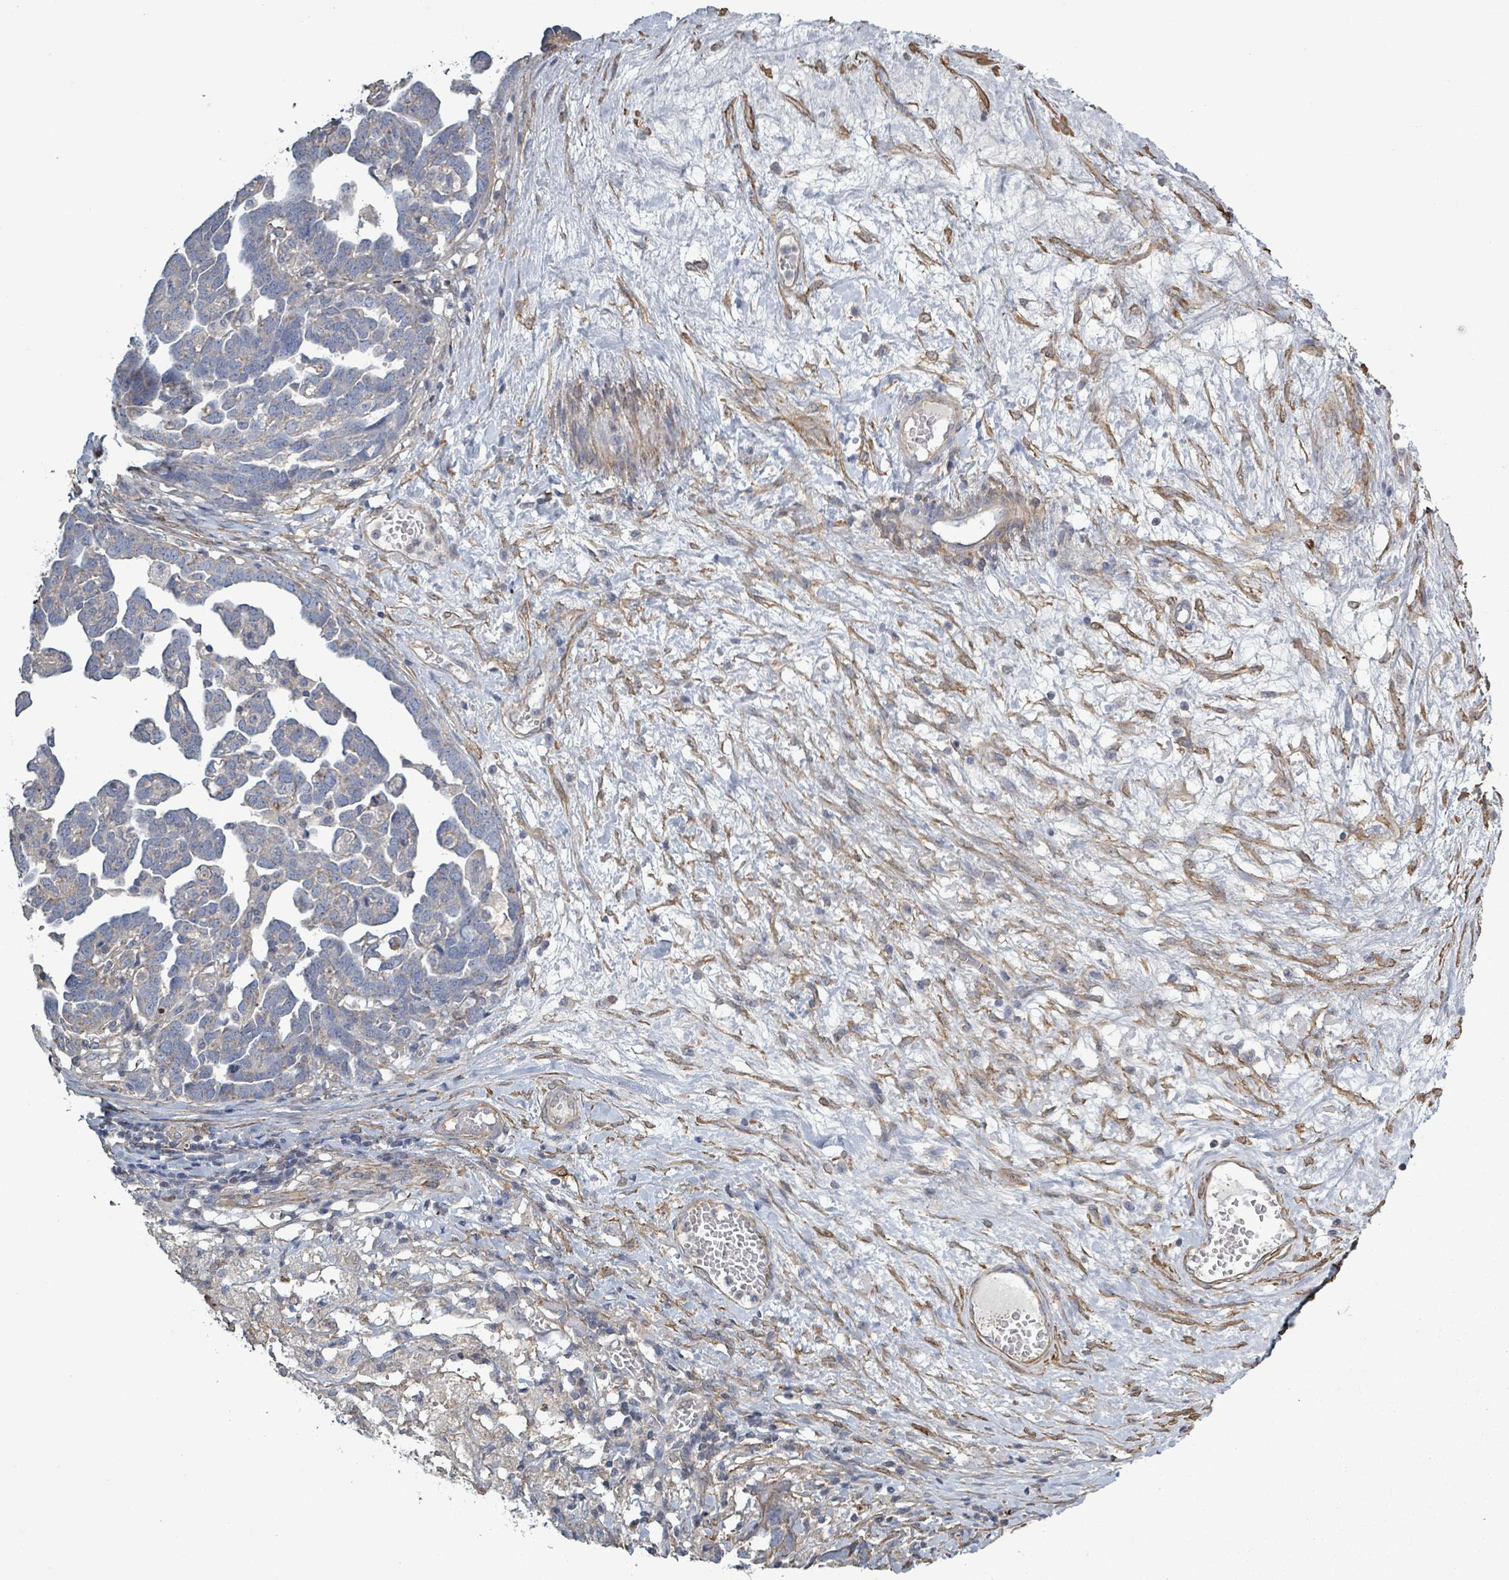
{"staining": {"intensity": "negative", "quantity": "none", "location": "none"}, "tissue": "ovarian cancer", "cell_type": "Tumor cells", "image_type": "cancer", "snomed": [{"axis": "morphology", "description": "Cystadenocarcinoma, serous, NOS"}, {"axis": "topography", "description": "Ovary"}], "caption": "DAB immunohistochemical staining of human ovarian serous cystadenocarcinoma demonstrates no significant expression in tumor cells. (DAB immunohistochemistry, high magnification).", "gene": "ADCK1", "patient": {"sex": "female", "age": 54}}